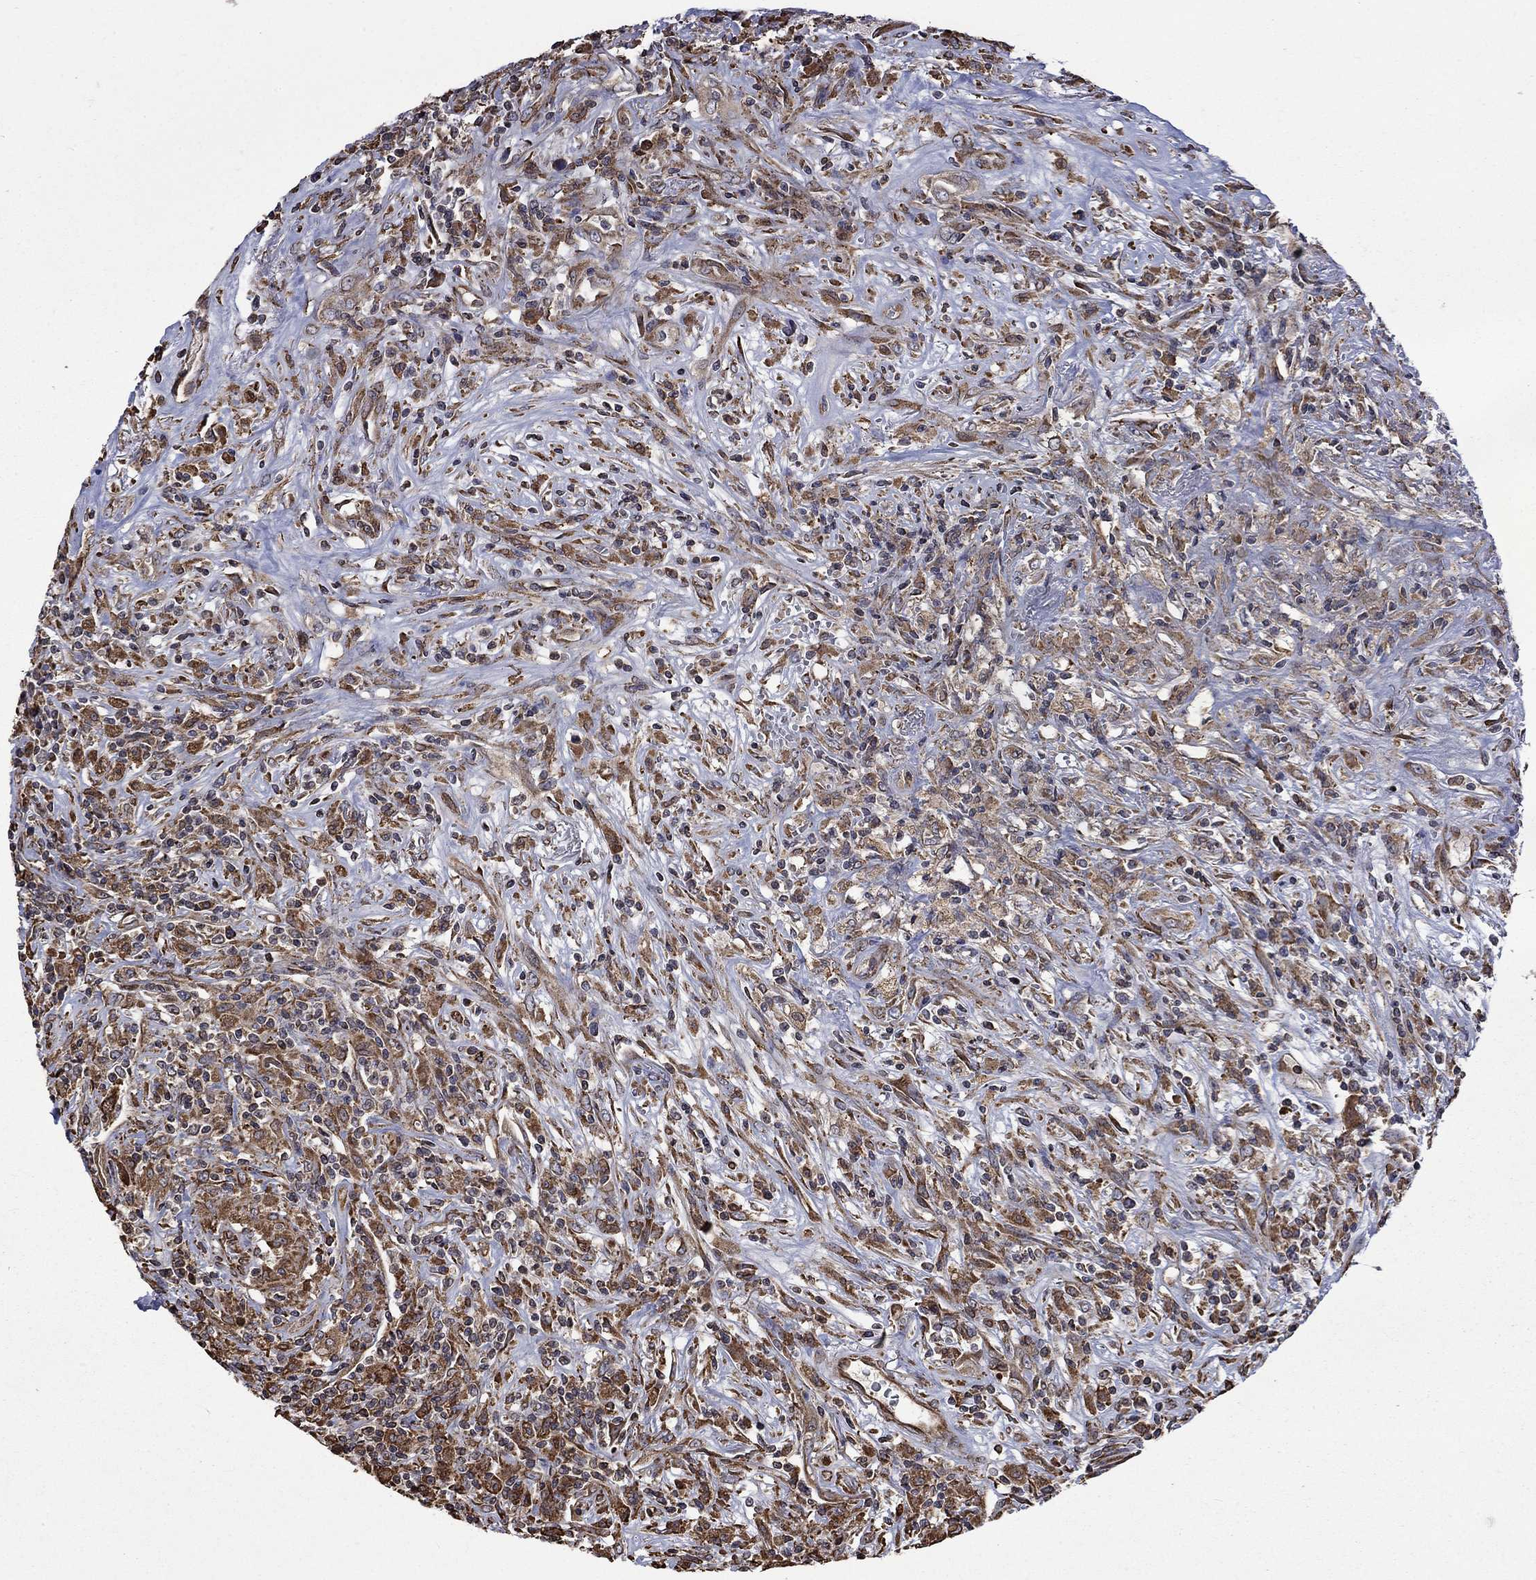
{"staining": {"intensity": "moderate", "quantity": ">75%", "location": "cytoplasmic/membranous"}, "tissue": "lymphoma", "cell_type": "Tumor cells", "image_type": "cancer", "snomed": [{"axis": "morphology", "description": "Malignant lymphoma, non-Hodgkin's type, High grade"}, {"axis": "topography", "description": "Lung"}], "caption": "Human lymphoma stained for a protein (brown) reveals moderate cytoplasmic/membranous positive positivity in approximately >75% of tumor cells.", "gene": "ESRRA", "patient": {"sex": "male", "age": 79}}